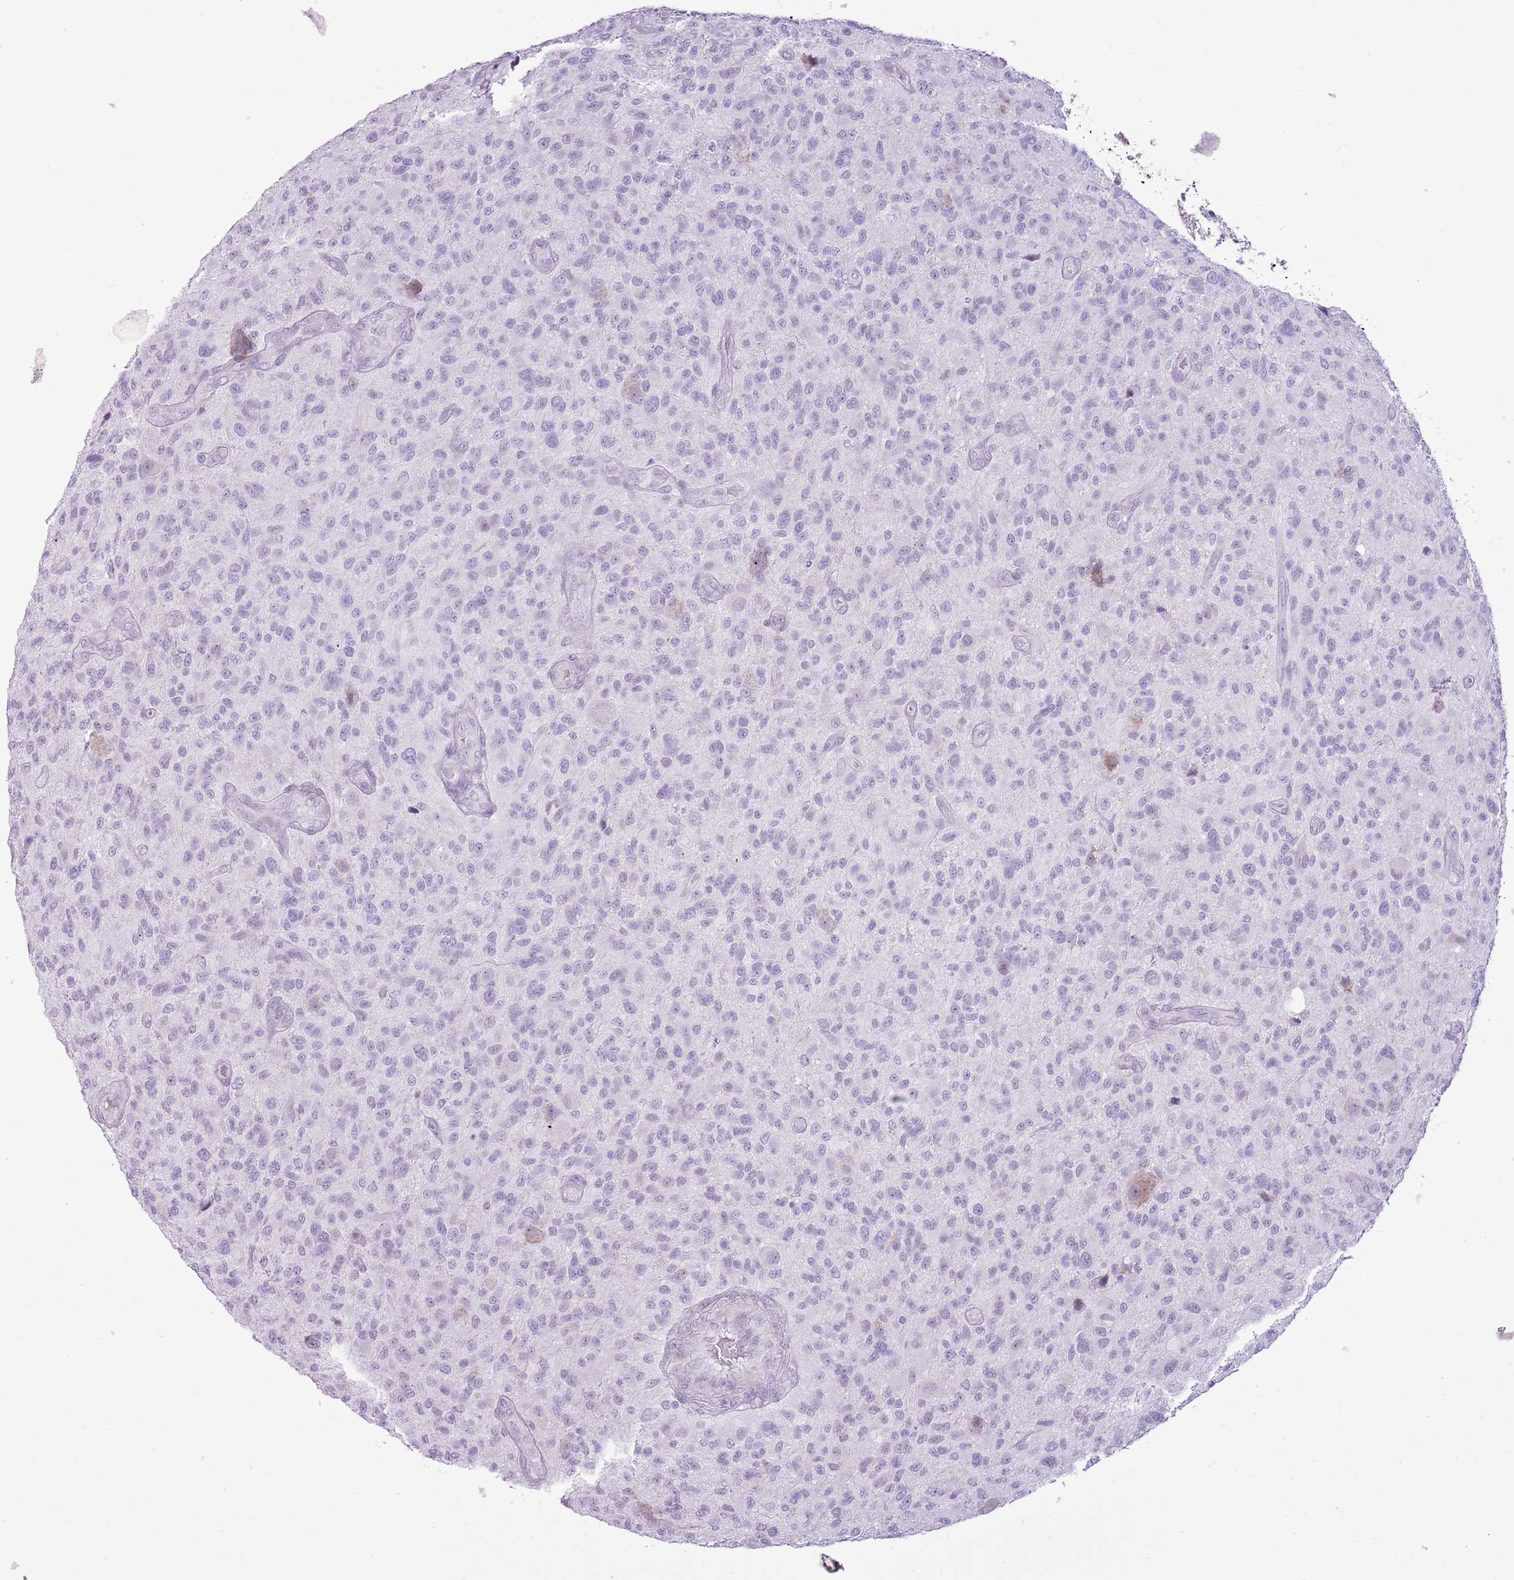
{"staining": {"intensity": "negative", "quantity": "none", "location": "none"}, "tissue": "glioma", "cell_type": "Tumor cells", "image_type": "cancer", "snomed": [{"axis": "morphology", "description": "Glioma, malignant, High grade"}, {"axis": "topography", "description": "Brain"}], "caption": "The micrograph demonstrates no staining of tumor cells in high-grade glioma (malignant).", "gene": "RPL3L", "patient": {"sex": "male", "age": 47}}